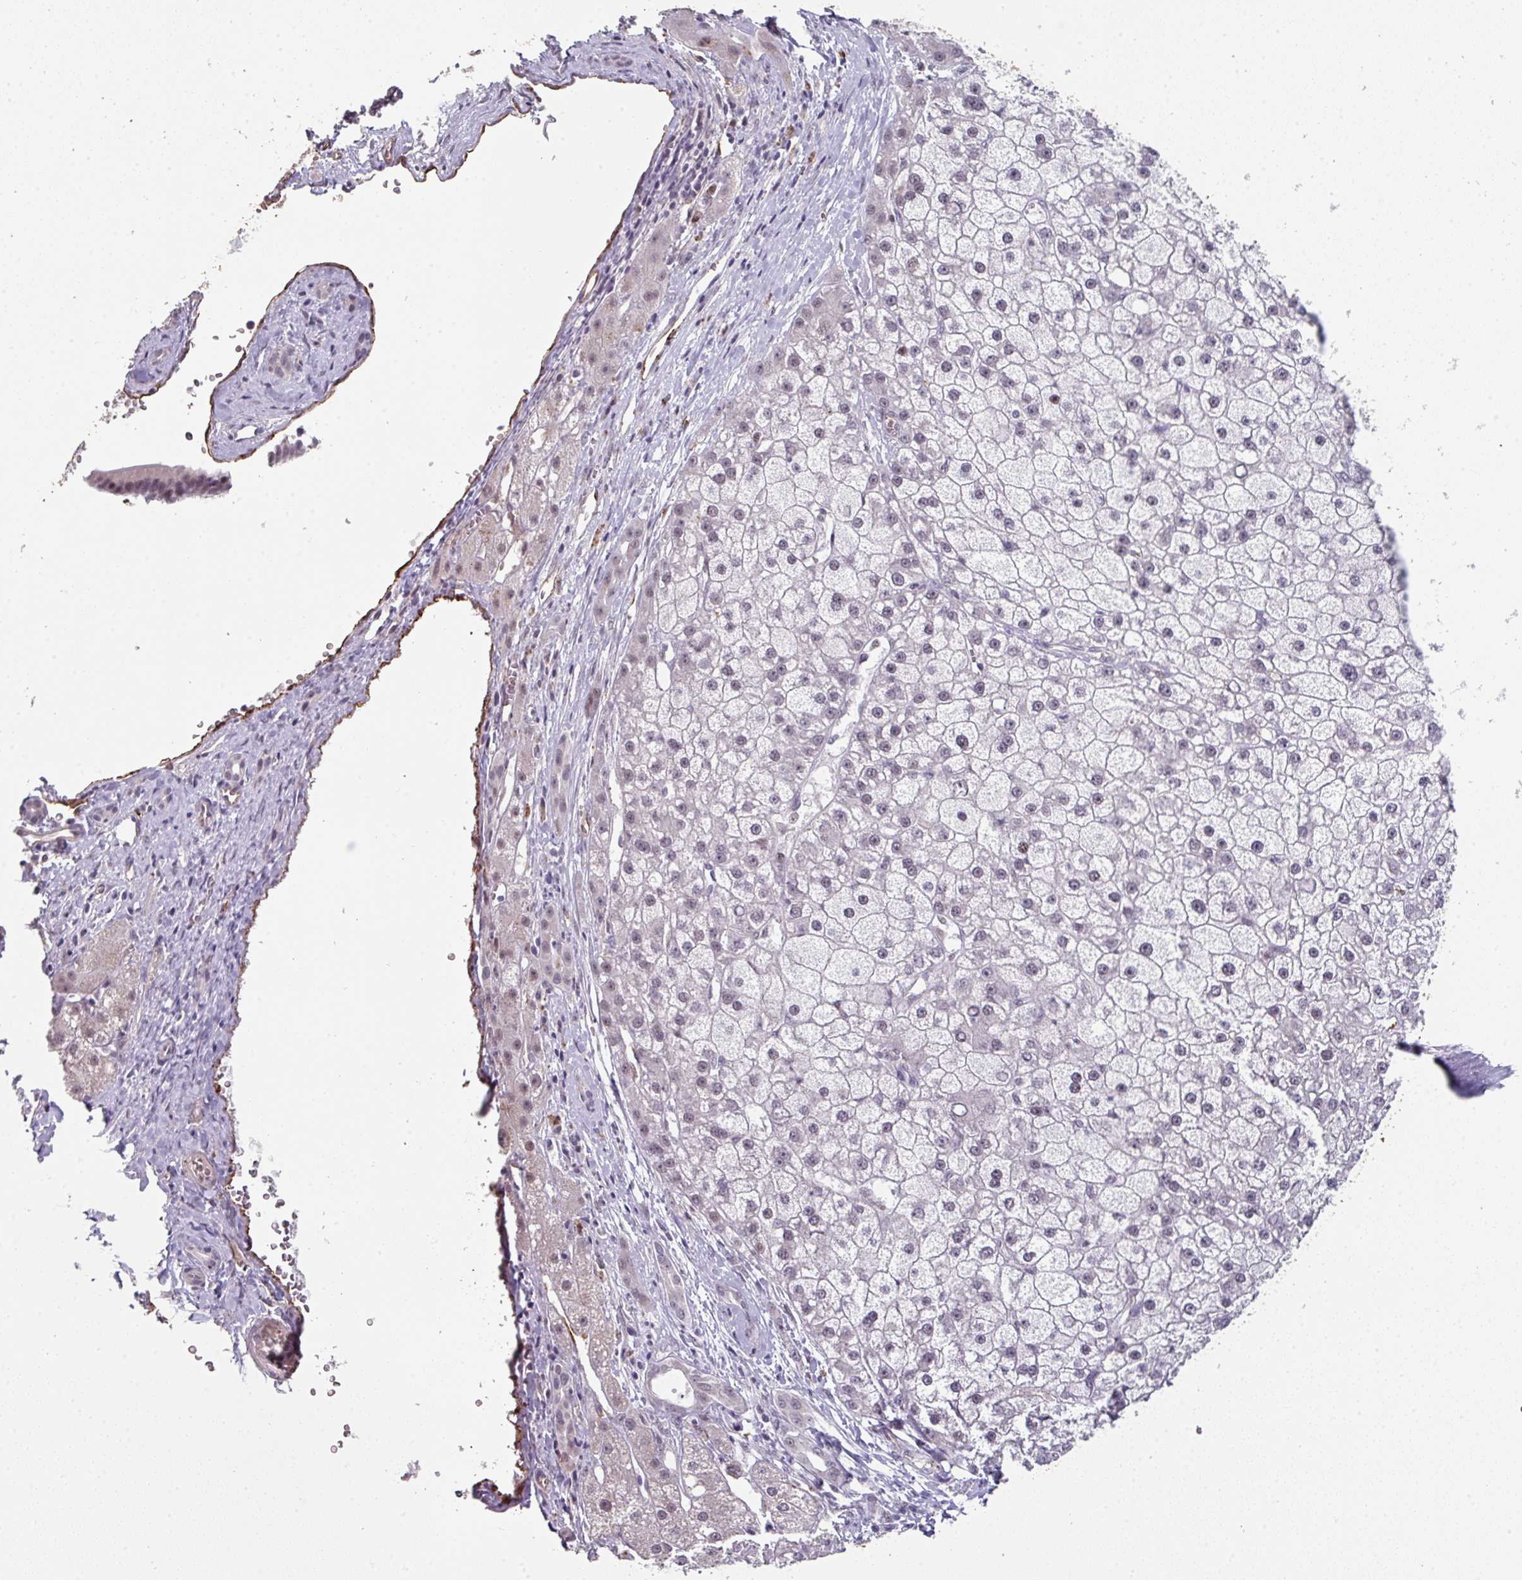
{"staining": {"intensity": "weak", "quantity": "<25%", "location": "nuclear"}, "tissue": "liver cancer", "cell_type": "Tumor cells", "image_type": "cancer", "snomed": [{"axis": "morphology", "description": "Carcinoma, Hepatocellular, NOS"}, {"axis": "topography", "description": "Liver"}], "caption": "Micrograph shows no protein staining in tumor cells of hepatocellular carcinoma (liver) tissue. The staining was performed using DAB (3,3'-diaminobenzidine) to visualize the protein expression in brown, while the nuclei were stained in blue with hematoxylin (Magnification: 20x).", "gene": "SIDT2", "patient": {"sex": "male", "age": 67}}